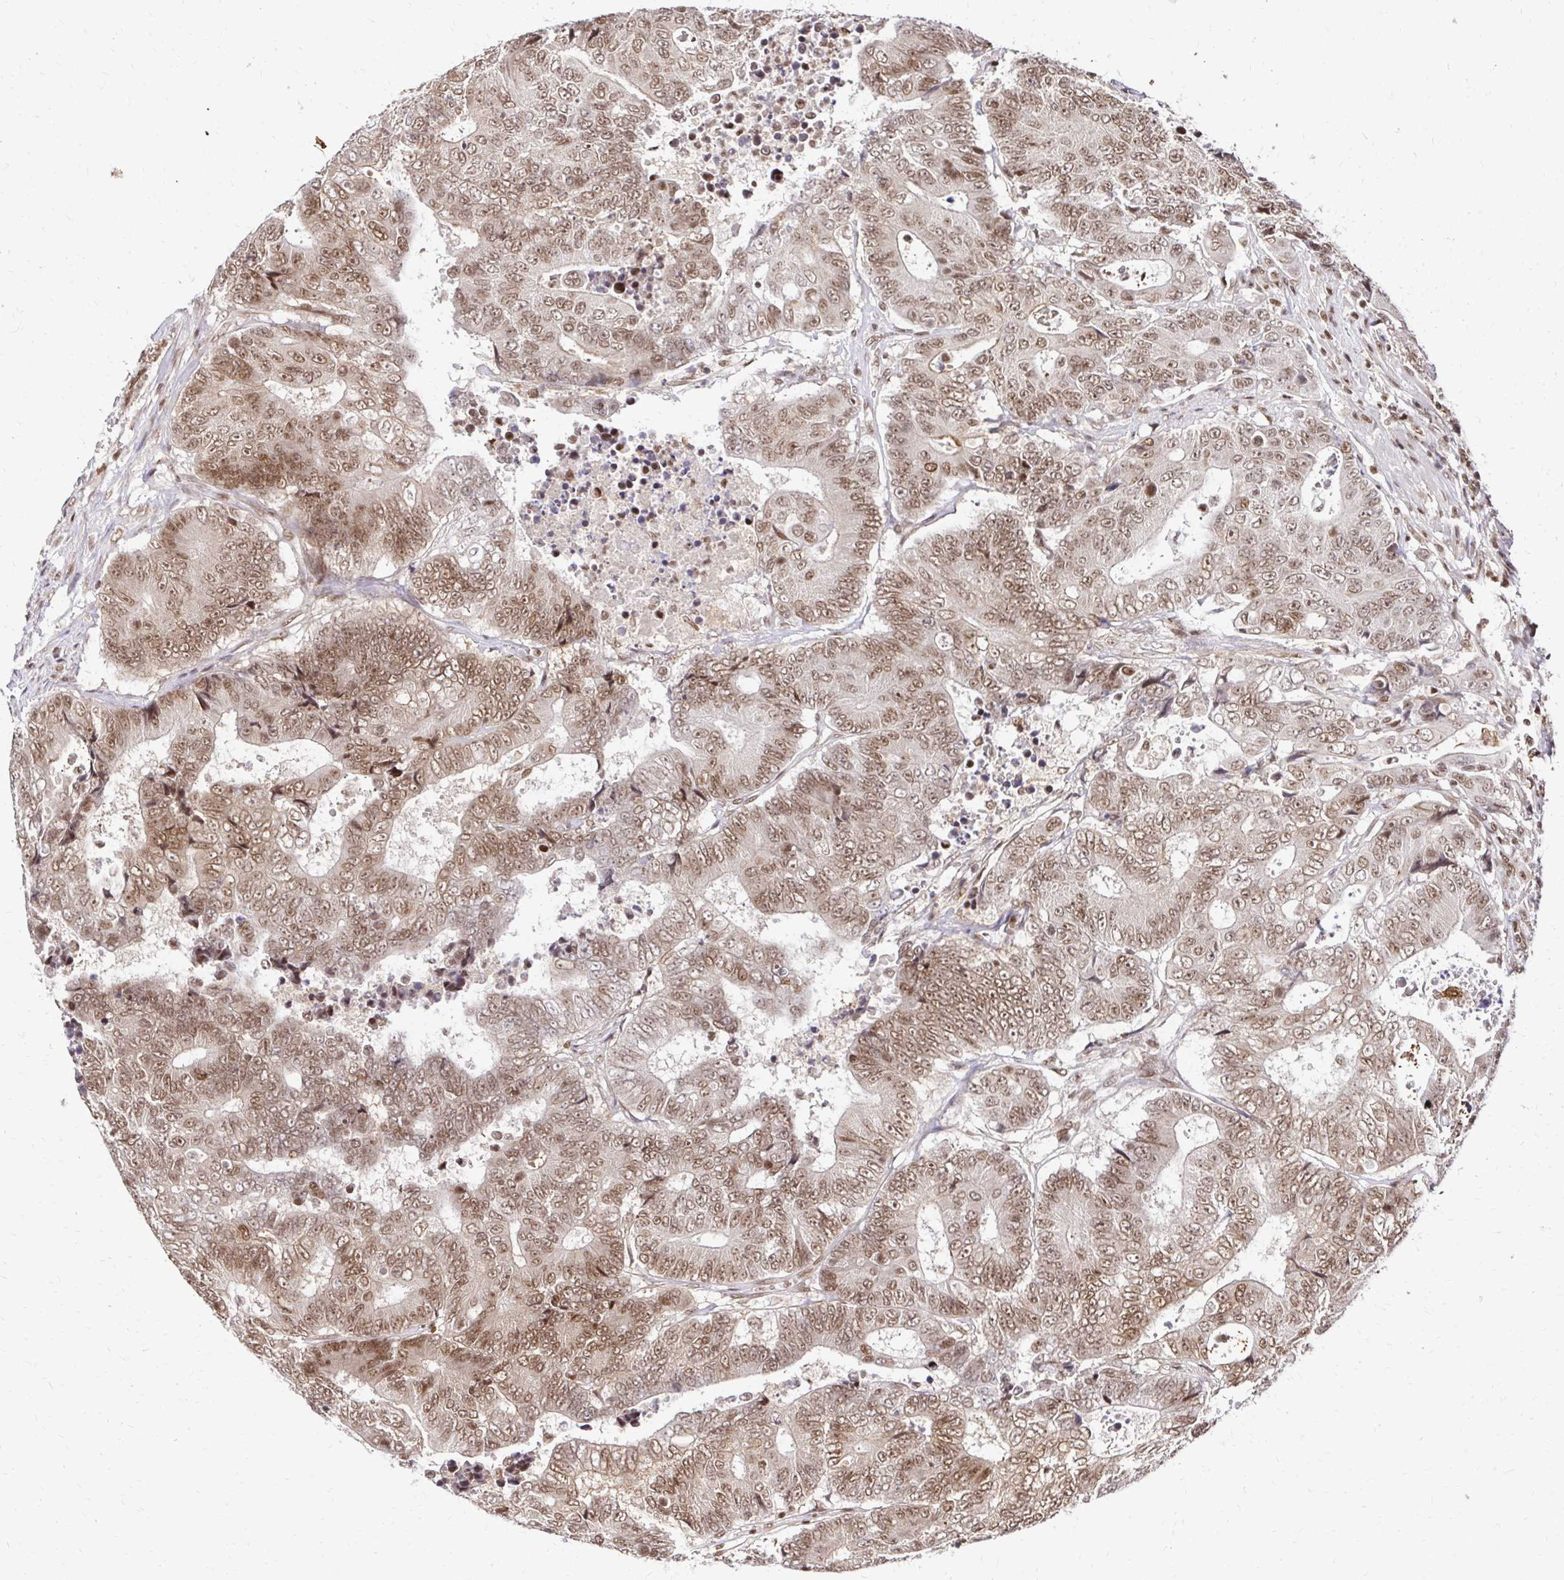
{"staining": {"intensity": "moderate", "quantity": ">75%", "location": "nuclear"}, "tissue": "colorectal cancer", "cell_type": "Tumor cells", "image_type": "cancer", "snomed": [{"axis": "morphology", "description": "Adenocarcinoma, NOS"}, {"axis": "topography", "description": "Colon"}], "caption": "Approximately >75% of tumor cells in human colorectal cancer display moderate nuclear protein staining as visualized by brown immunohistochemical staining.", "gene": "GLYR1", "patient": {"sex": "female", "age": 48}}